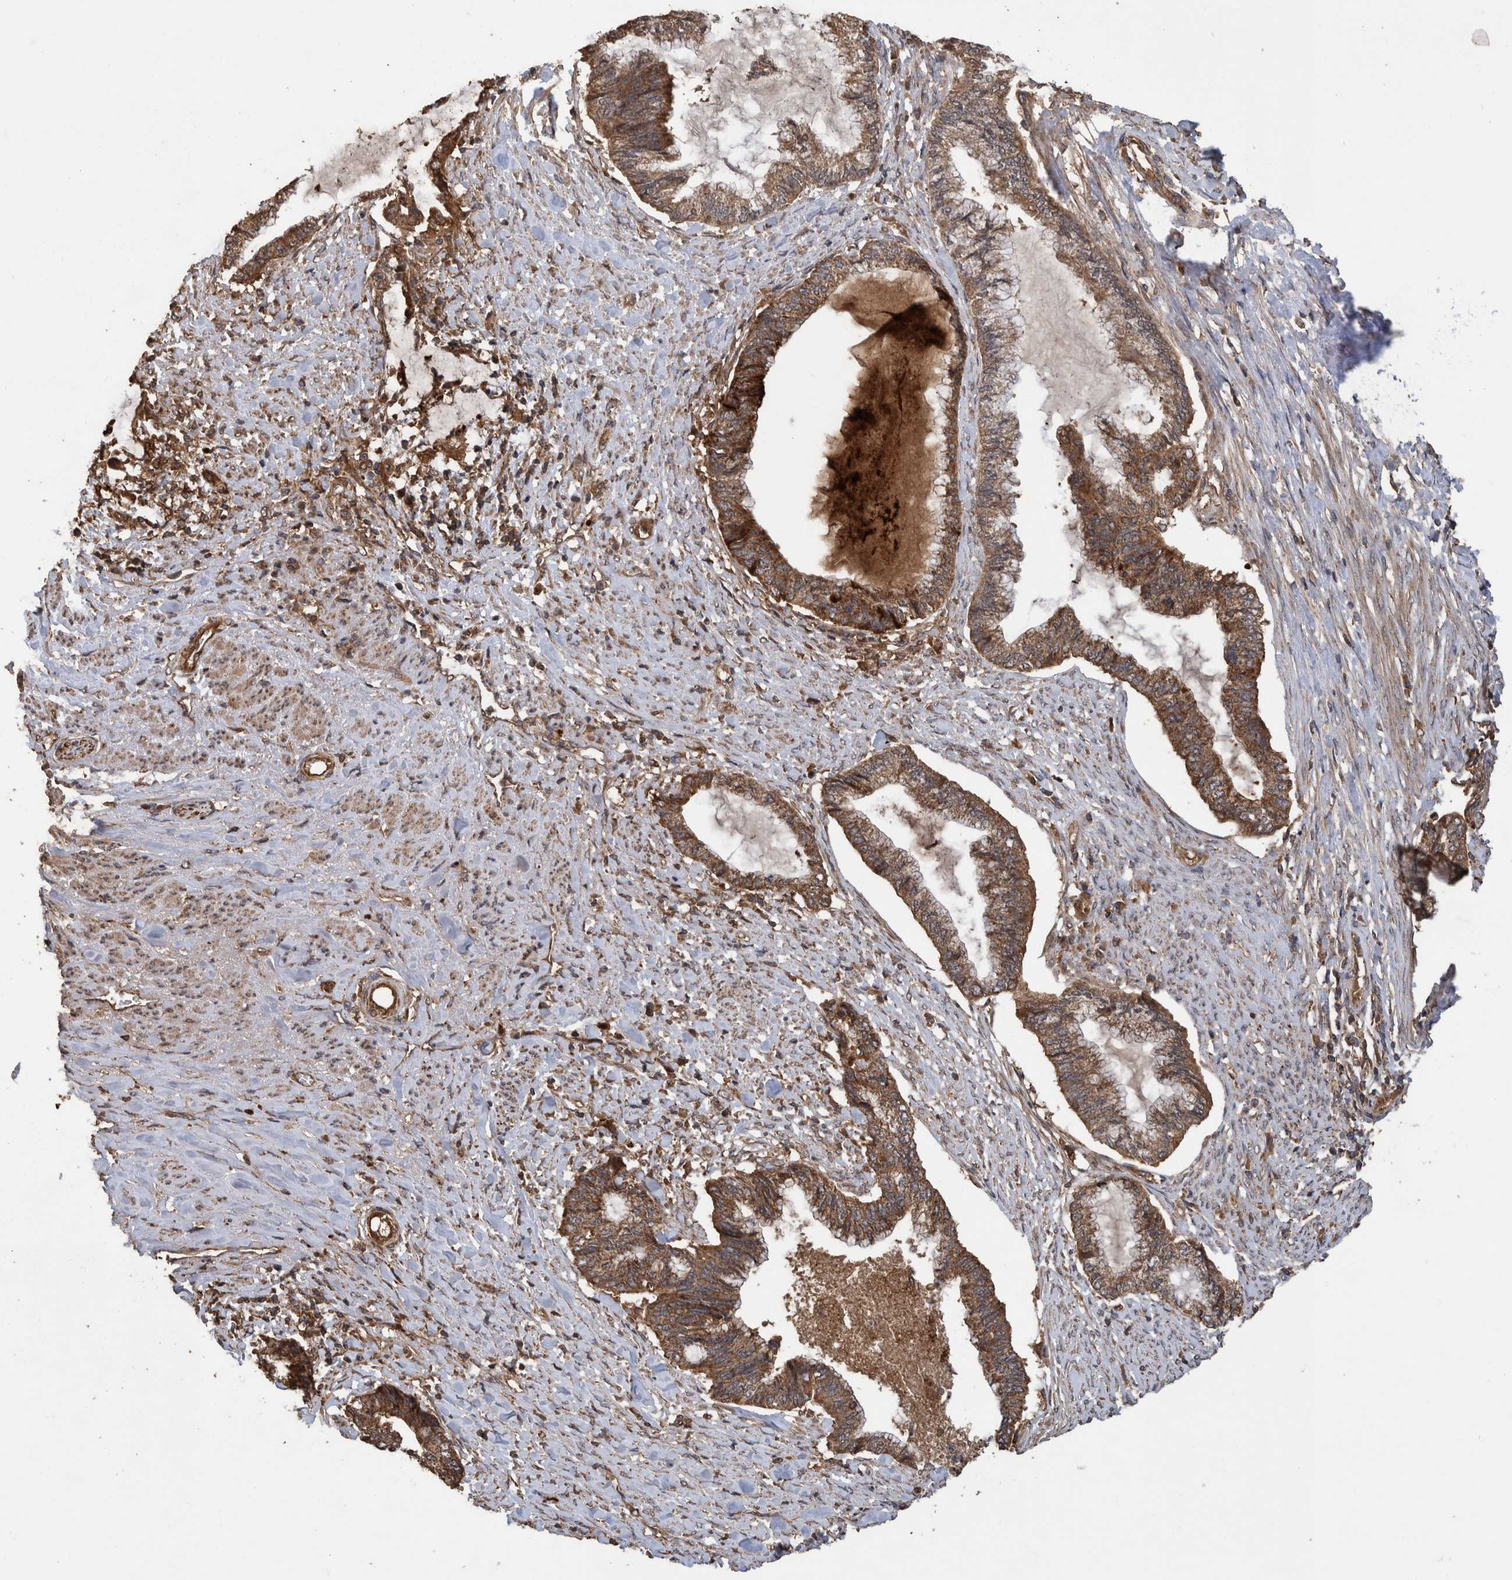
{"staining": {"intensity": "moderate", "quantity": ">75%", "location": "cytoplasmic/membranous"}, "tissue": "endometrial cancer", "cell_type": "Tumor cells", "image_type": "cancer", "snomed": [{"axis": "morphology", "description": "Adenocarcinoma, NOS"}, {"axis": "topography", "description": "Endometrium"}], "caption": "Protein expression by immunohistochemistry (IHC) exhibits moderate cytoplasmic/membranous staining in about >75% of tumor cells in endometrial cancer (adenocarcinoma).", "gene": "TRIM16", "patient": {"sex": "female", "age": 86}}